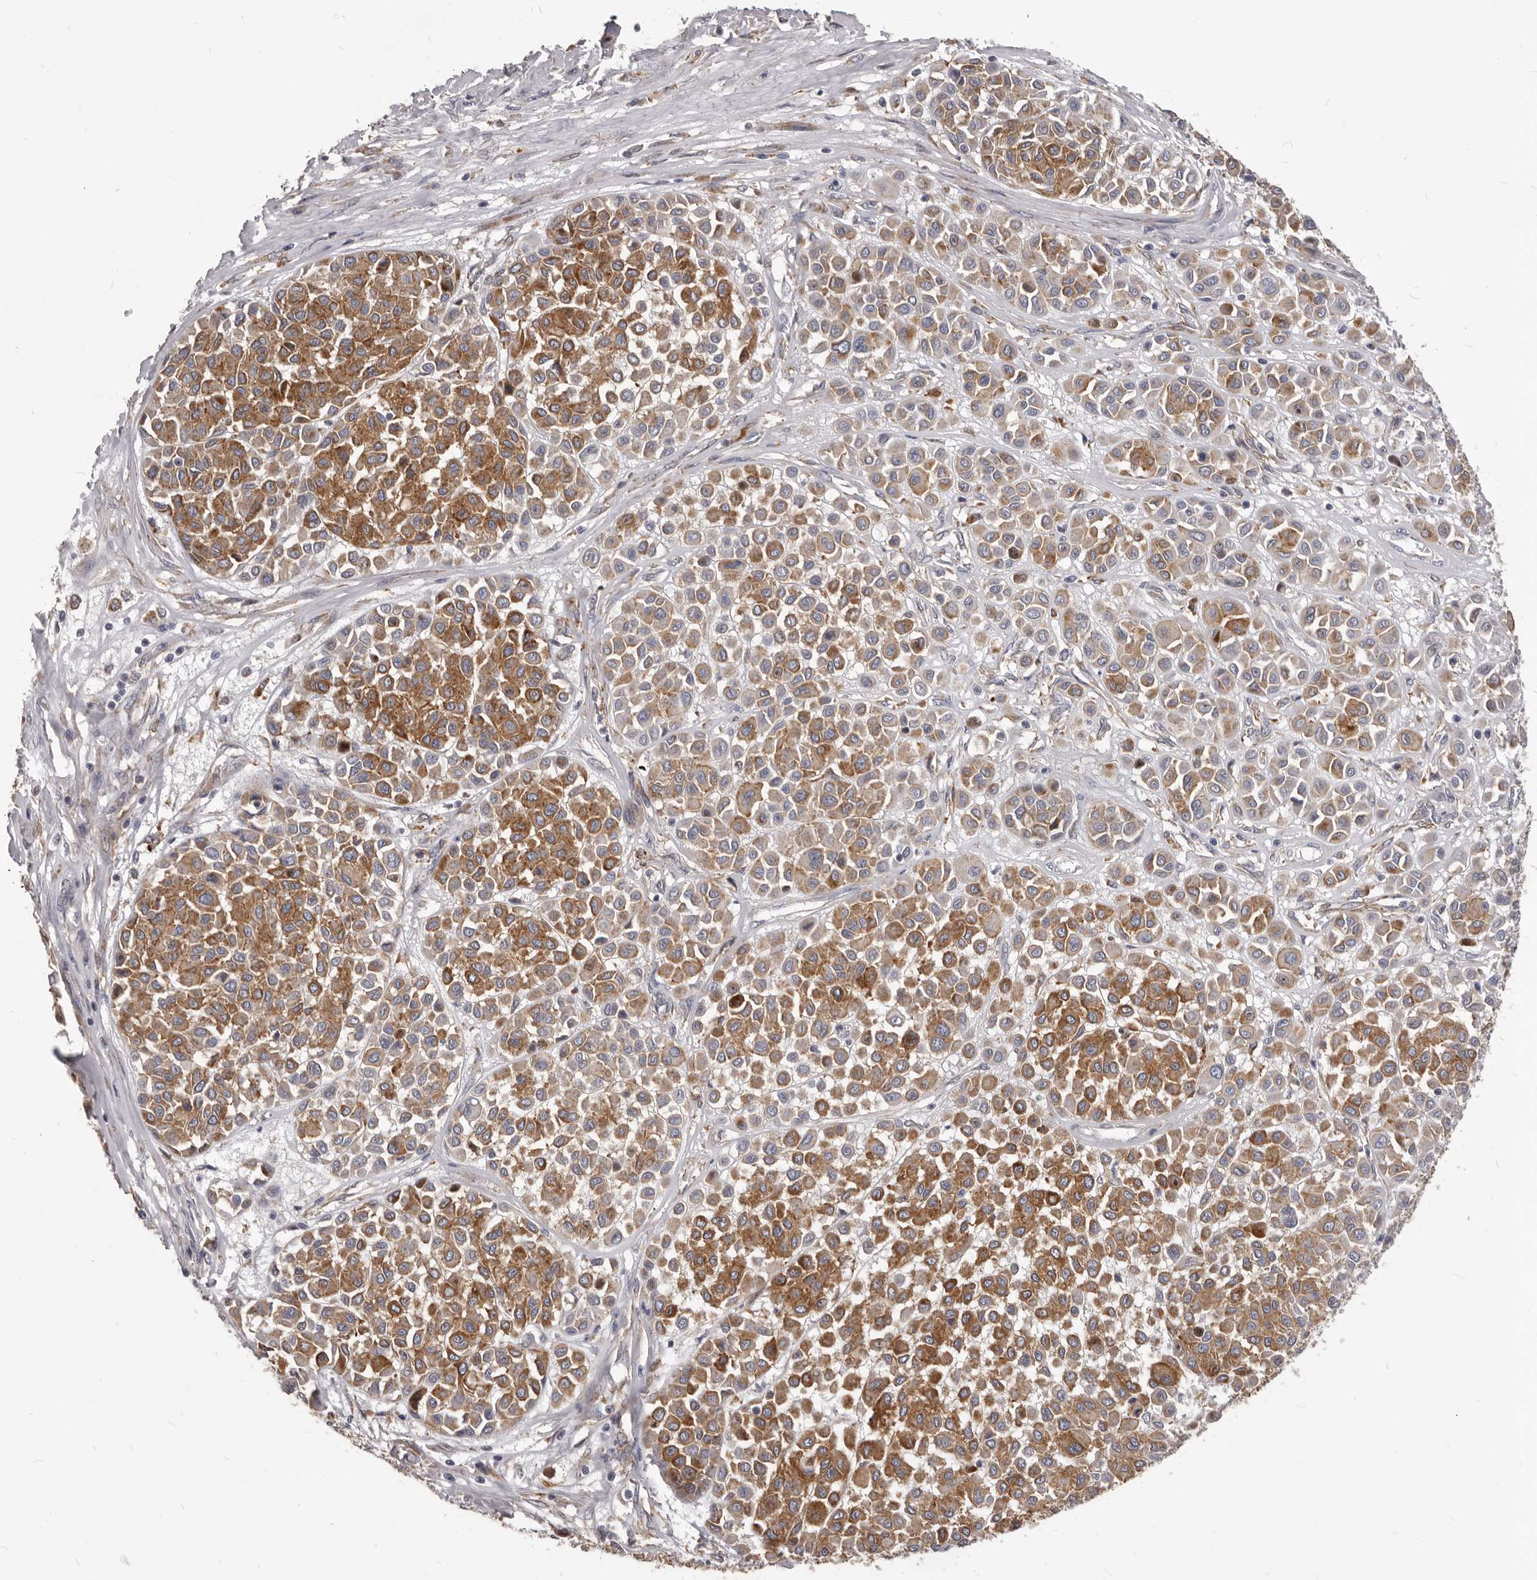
{"staining": {"intensity": "moderate", "quantity": ">75%", "location": "cytoplasmic/membranous"}, "tissue": "melanoma", "cell_type": "Tumor cells", "image_type": "cancer", "snomed": [{"axis": "morphology", "description": "Malignant melanoma, Metastatic site"}, {"axis": "topography", "description": "Soft tissue"}], "caption": "Immunohistochemical staining of human malignant melanoma (metastatic site) shows medium levels of moderate cytoplasmic/membranous protein positivity in approximately >75% of tumor cells. (DAB (3,3'-diaminobenzidine) IHC with brightfield microscopy, high magnification).", "gene": "PI4K2A", "patient": {"sex": "male", "age": 41}}